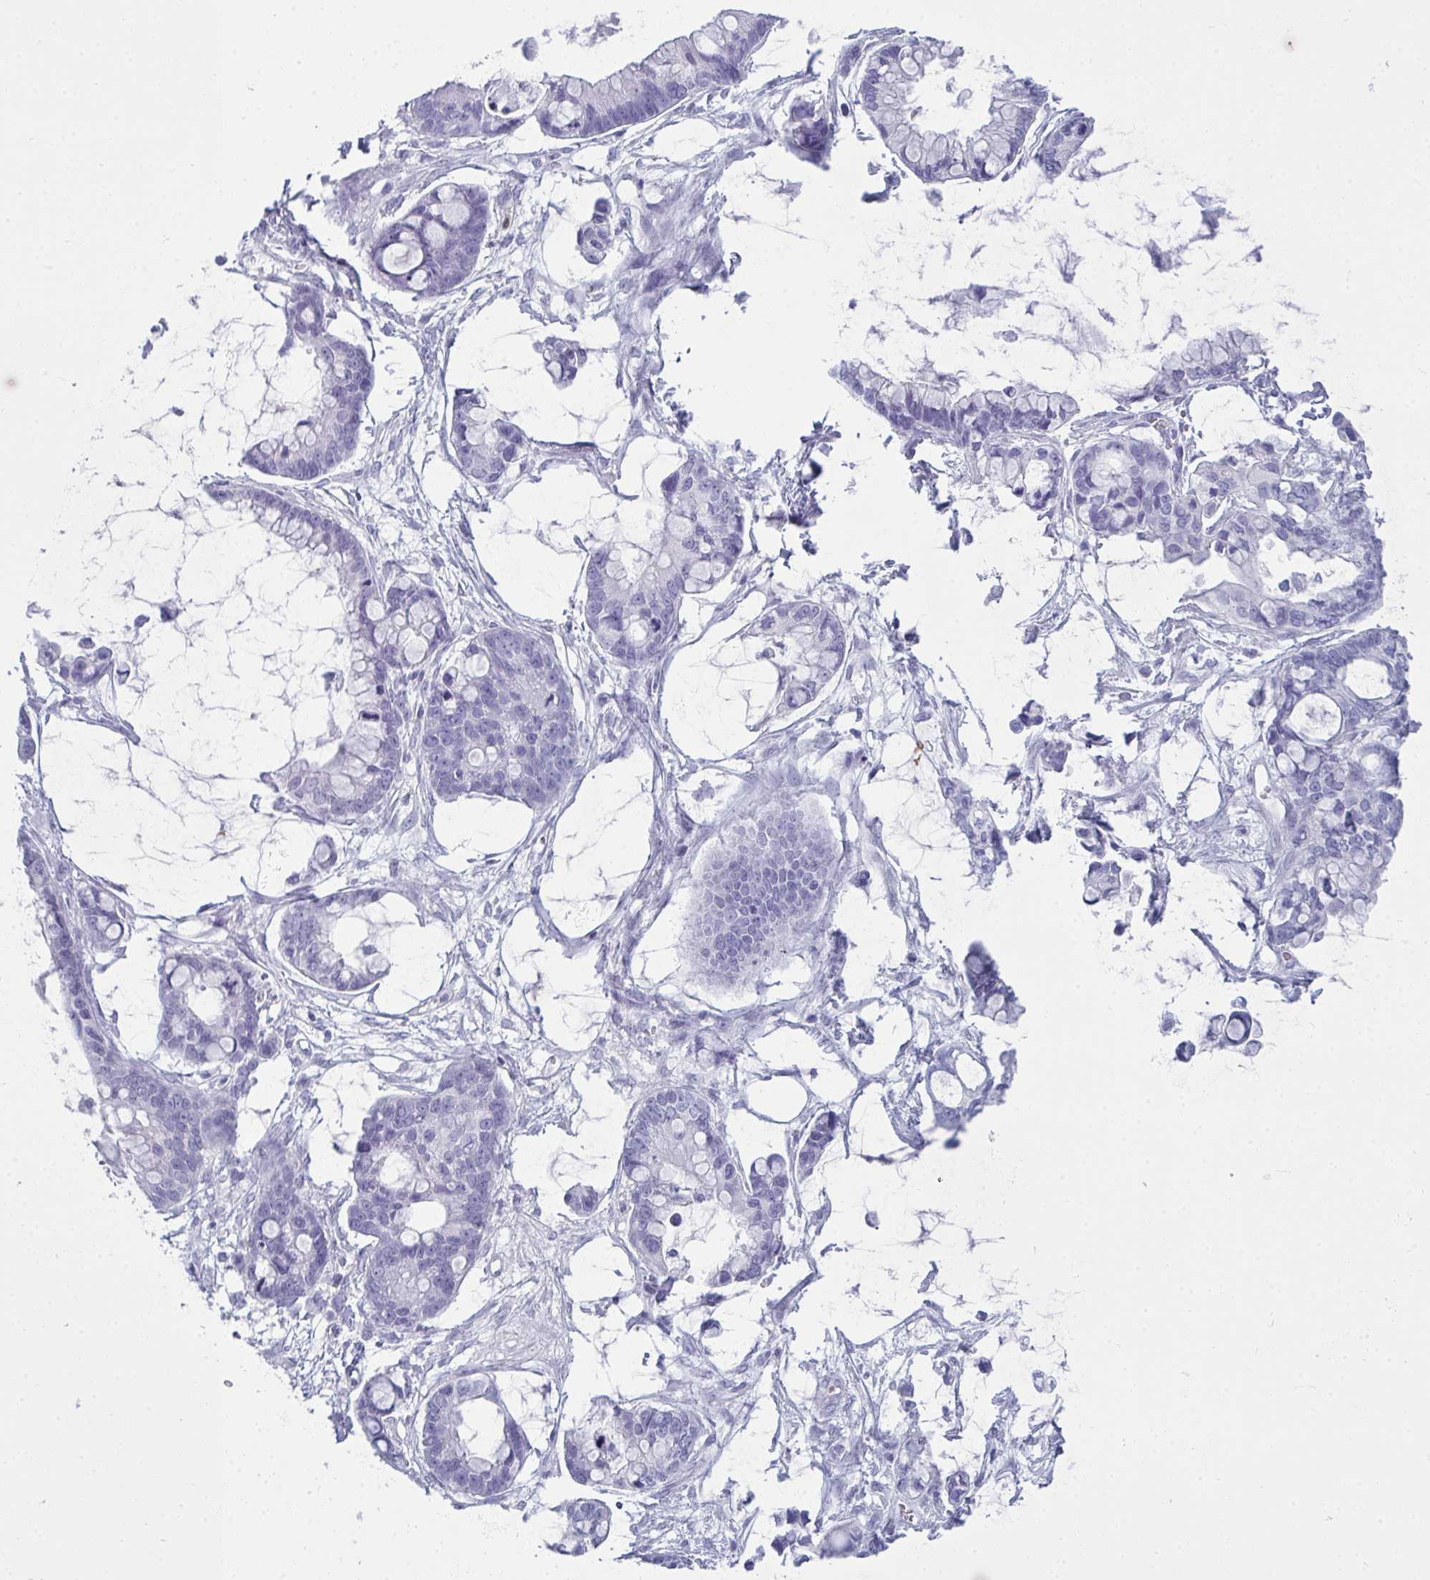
{"staining": {"intensity": "negative", "quantity": "none", "location": "none"}, "tissue": "ovarian cancer", "cell_type": "Tumor cells", "image_type": "cancer", "snomed": [{"axis": "morphology", "description": "Cystadenocarcinoma, mucinous, NOS"}, {"axis": "topography", "description": "Ovary"}], "caption": "Tumor cells are negative for protein expression in human ovarian cancer.", "gene": "SERPINB10", "patient": {"sex": "female", "age": 63}}